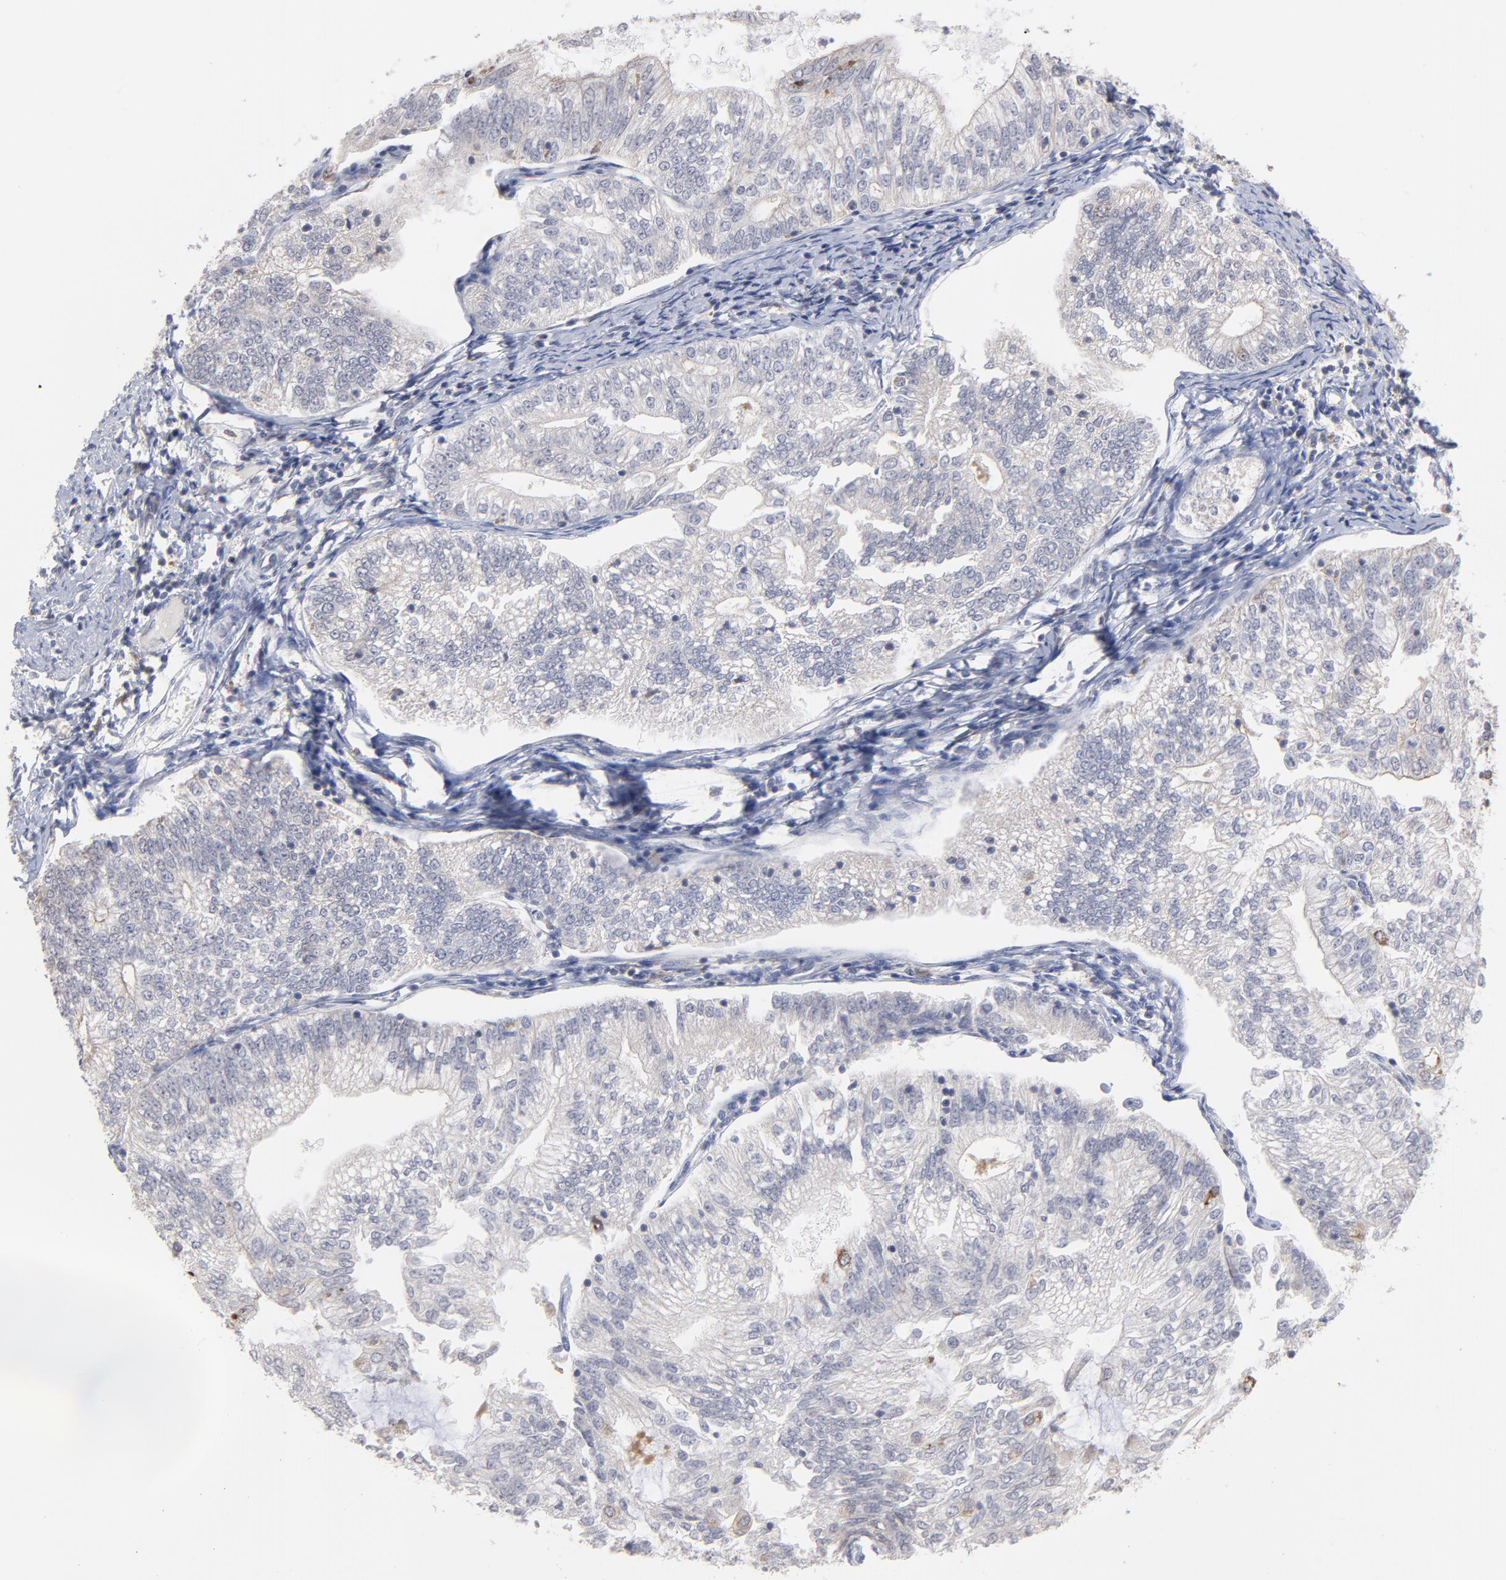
{"staining": {"intensity": "negative", "quantity": "none", "location": "none"}, "tissue": "endometrial cancer", "cell_type": "Tumor cells", "image_type": "cancer", "snomed": [{"axis": "morphology", "description": "Adenocarcinoma, NOS"}, {"axis": "topography", "description": "Endometrium"}], "caption": "Immunohistochemical staining of human endometrial cancer (adenocarcinoma) shows no significant expression in tumor cells. The staining was performed using DAB (3,3'-diaminobenzidine) to visualize the protein expression in brown, while the nuclei were stained in blue with hematoxylin (Magnification: 20x).", "gene": "OAS1", "patient": {"sex": "female", "age": 69}}